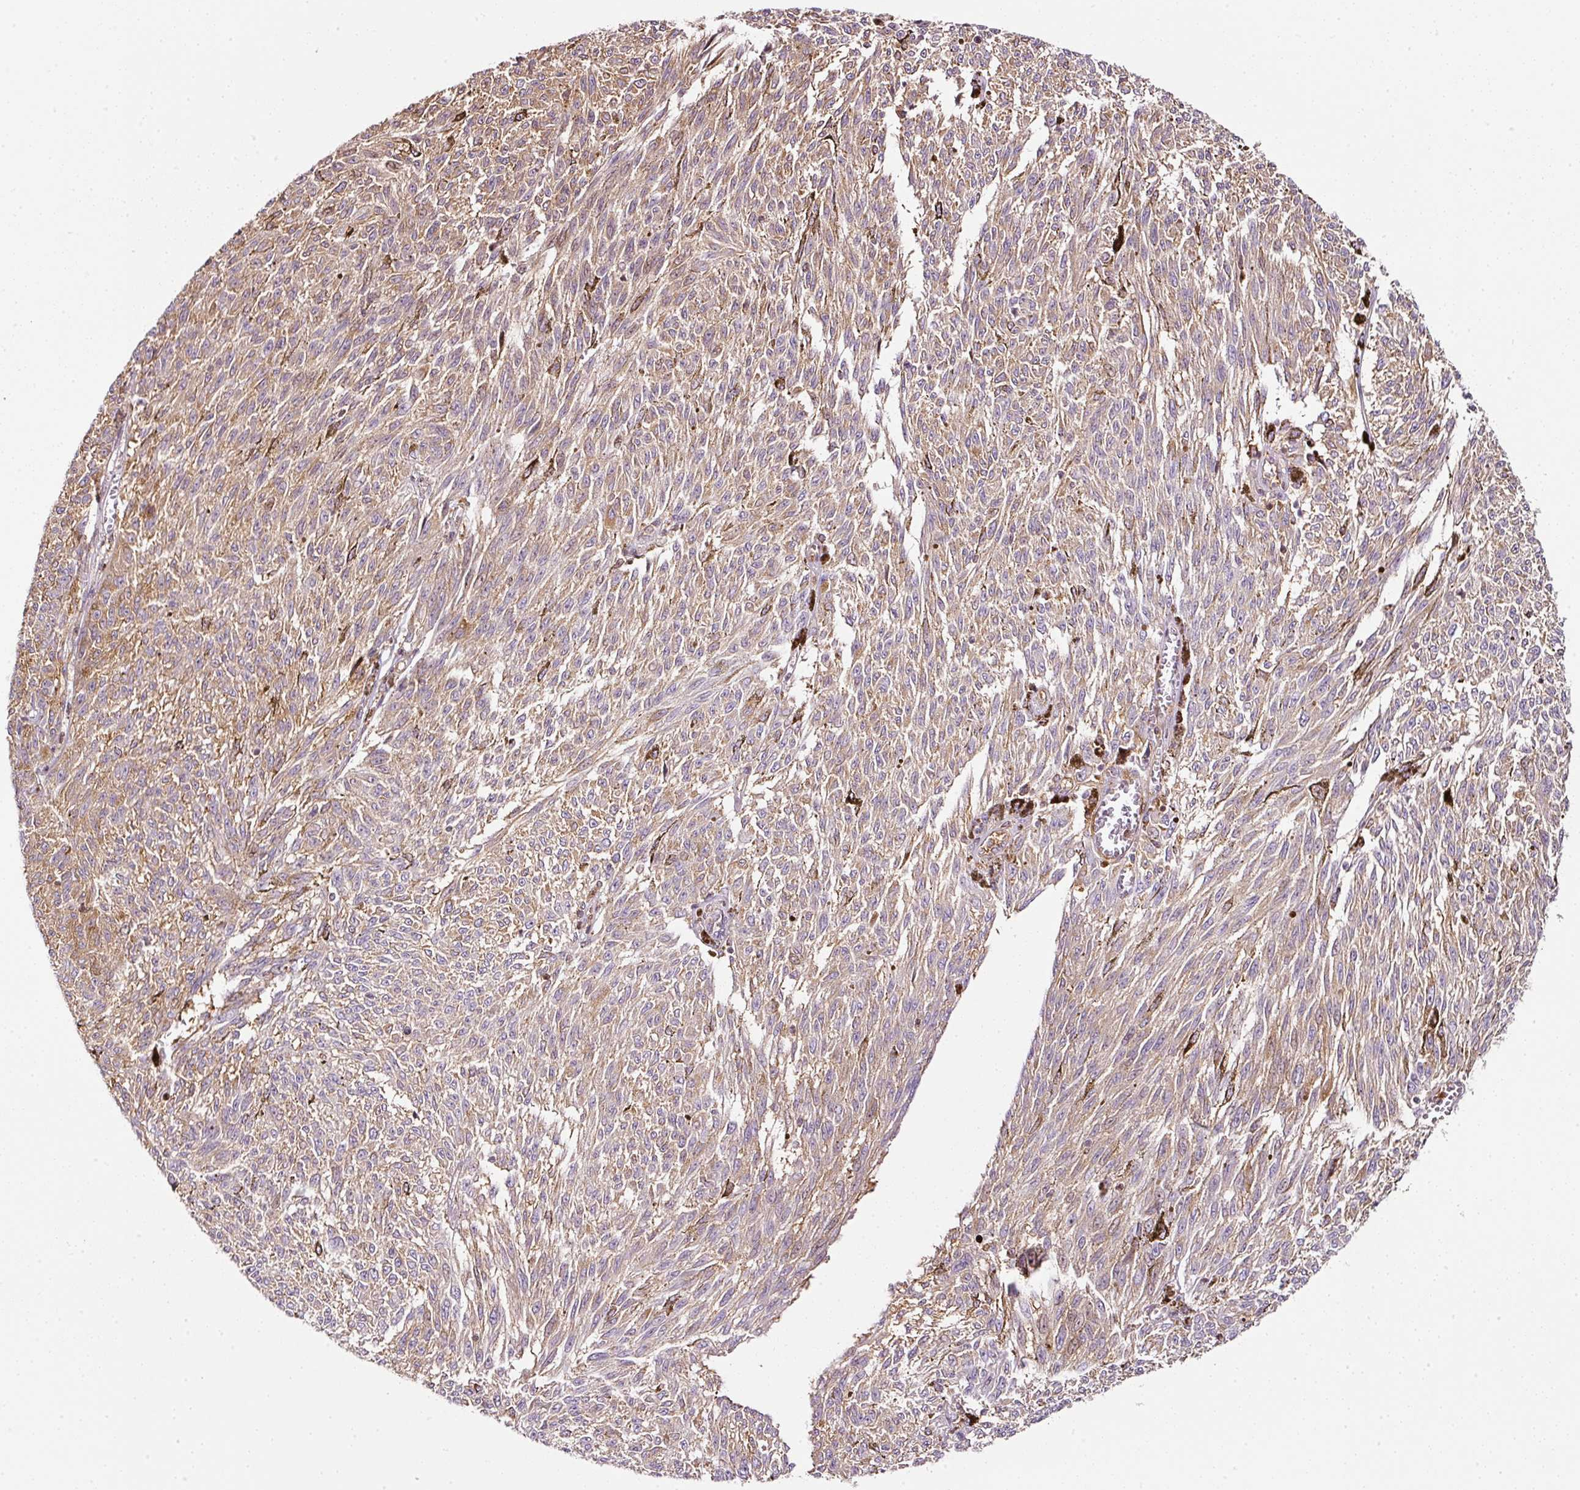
{"staining": {"intensity": "weak", "quantity": ">75%", "location": "cytoplasmic/membranous"}, "tissue": "melanoma", "cell_type": "Tumor cells", "image_type": "cancer", "snomed": [{"axis": "morphology", "description": "Malignant melanoma, NOS"}, {"axis": "topography", "description": "Skin"}], "caption": "An image of human melanoma stained for a protein shows weak cytoplasmic/membranous brown staining in tumor cells. (Brightfield microscopy of DAB IHC at high magnification).", "gene": "SCNM1", "patient": {"sex": "female", "age": 72}}